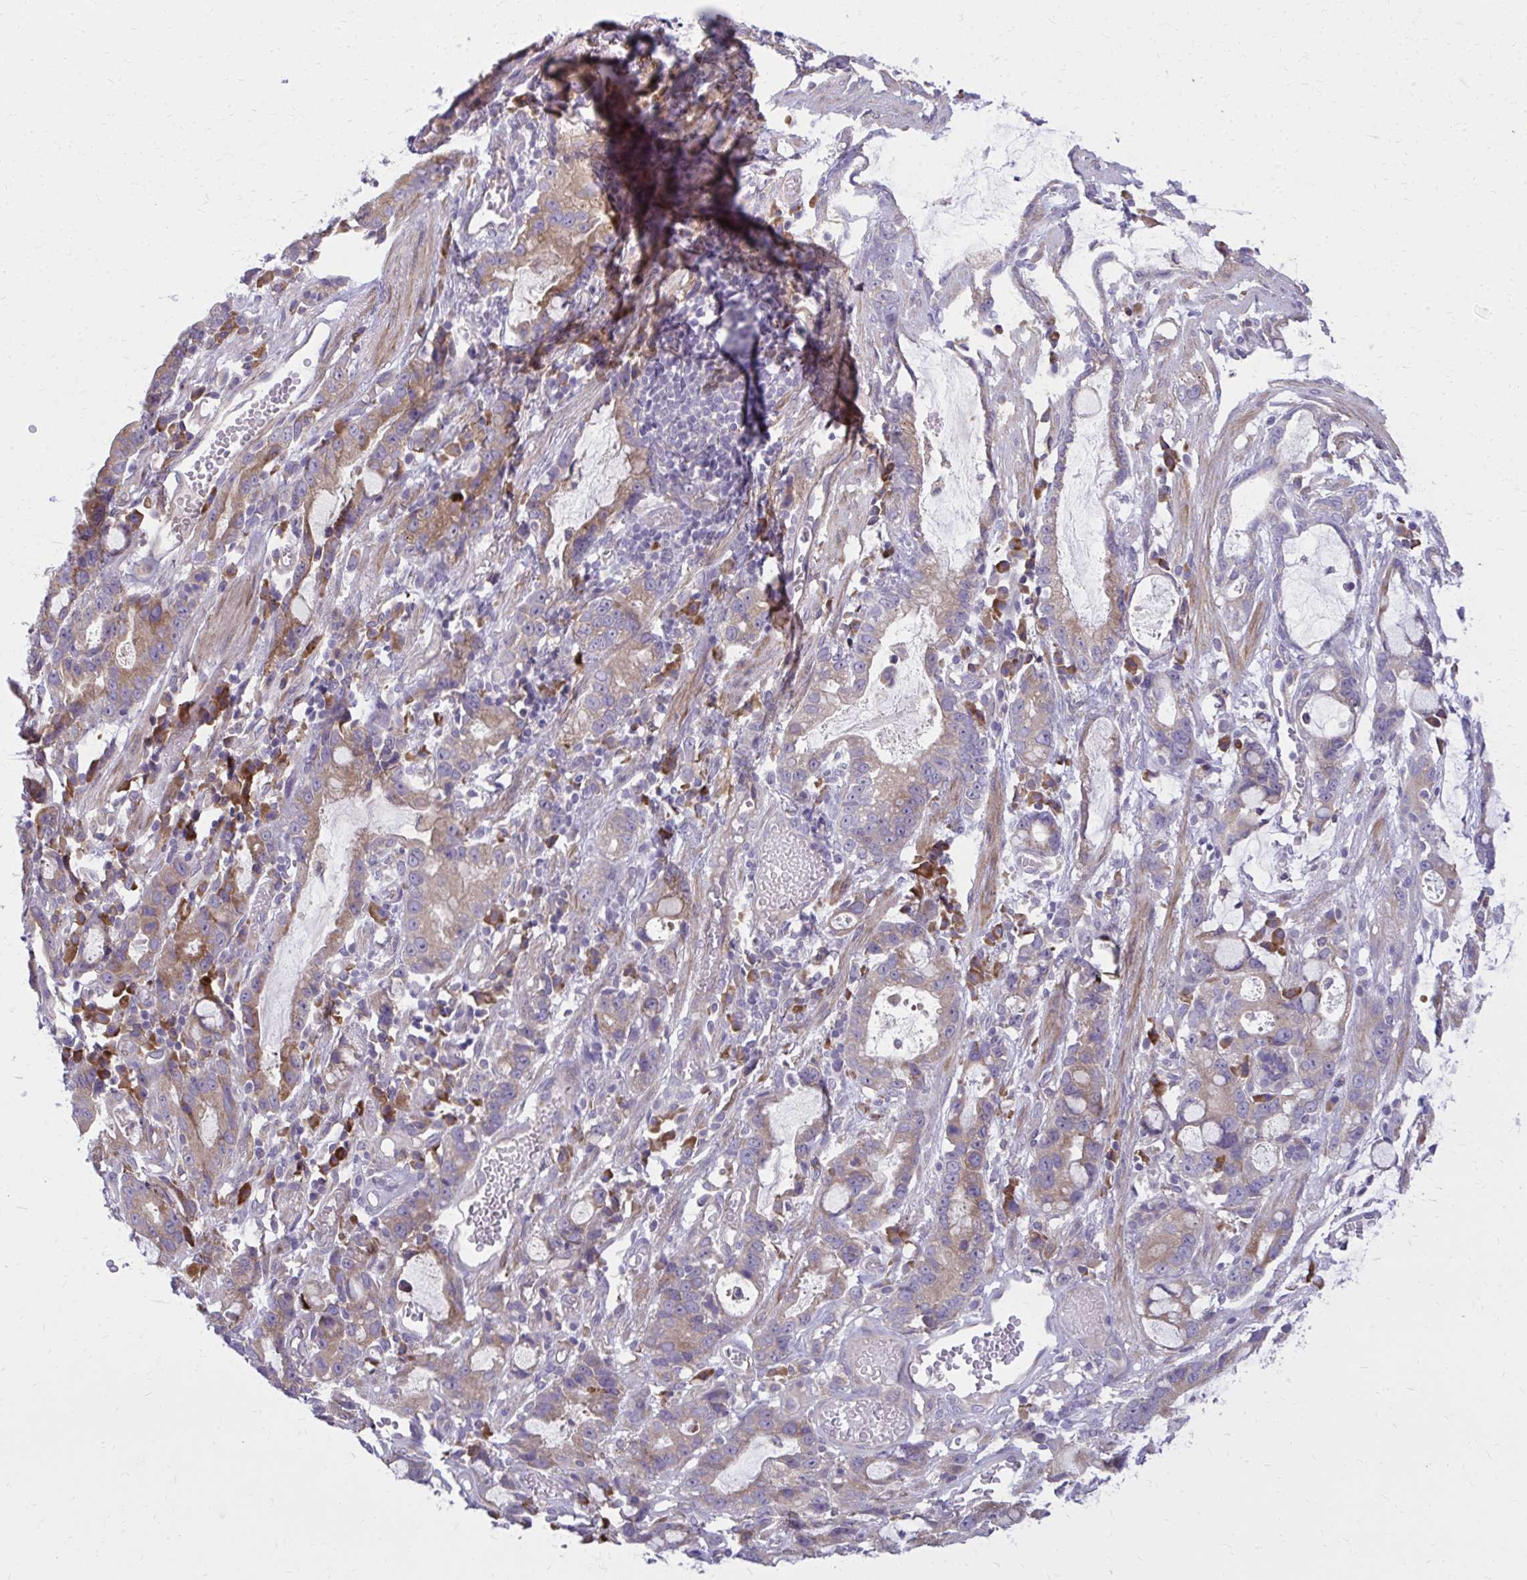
{"staining": {"intensity": "moderate", "quantity": ">75%", "location": "cytoplasmic/membranous"}, "tissue": "stomach cancer", "cell_type": "Tumor cells", "image_type": "cancer", "snomed": [{"axis": "morphology", "description": "Adenocarcinoma, NOS"}, {"axis": "topography", "description": "Stomach"}], "caption": "High-power microscopy captured an immunohistochemistry (IHC) micrograph of adenocarcinoma (stomach), revealing moderate cytoplasmic/membranous positivity in approximately >75% of tumor cells.", "gene": "CEMP1", "patient": {"sex": "male", "age": 55}}